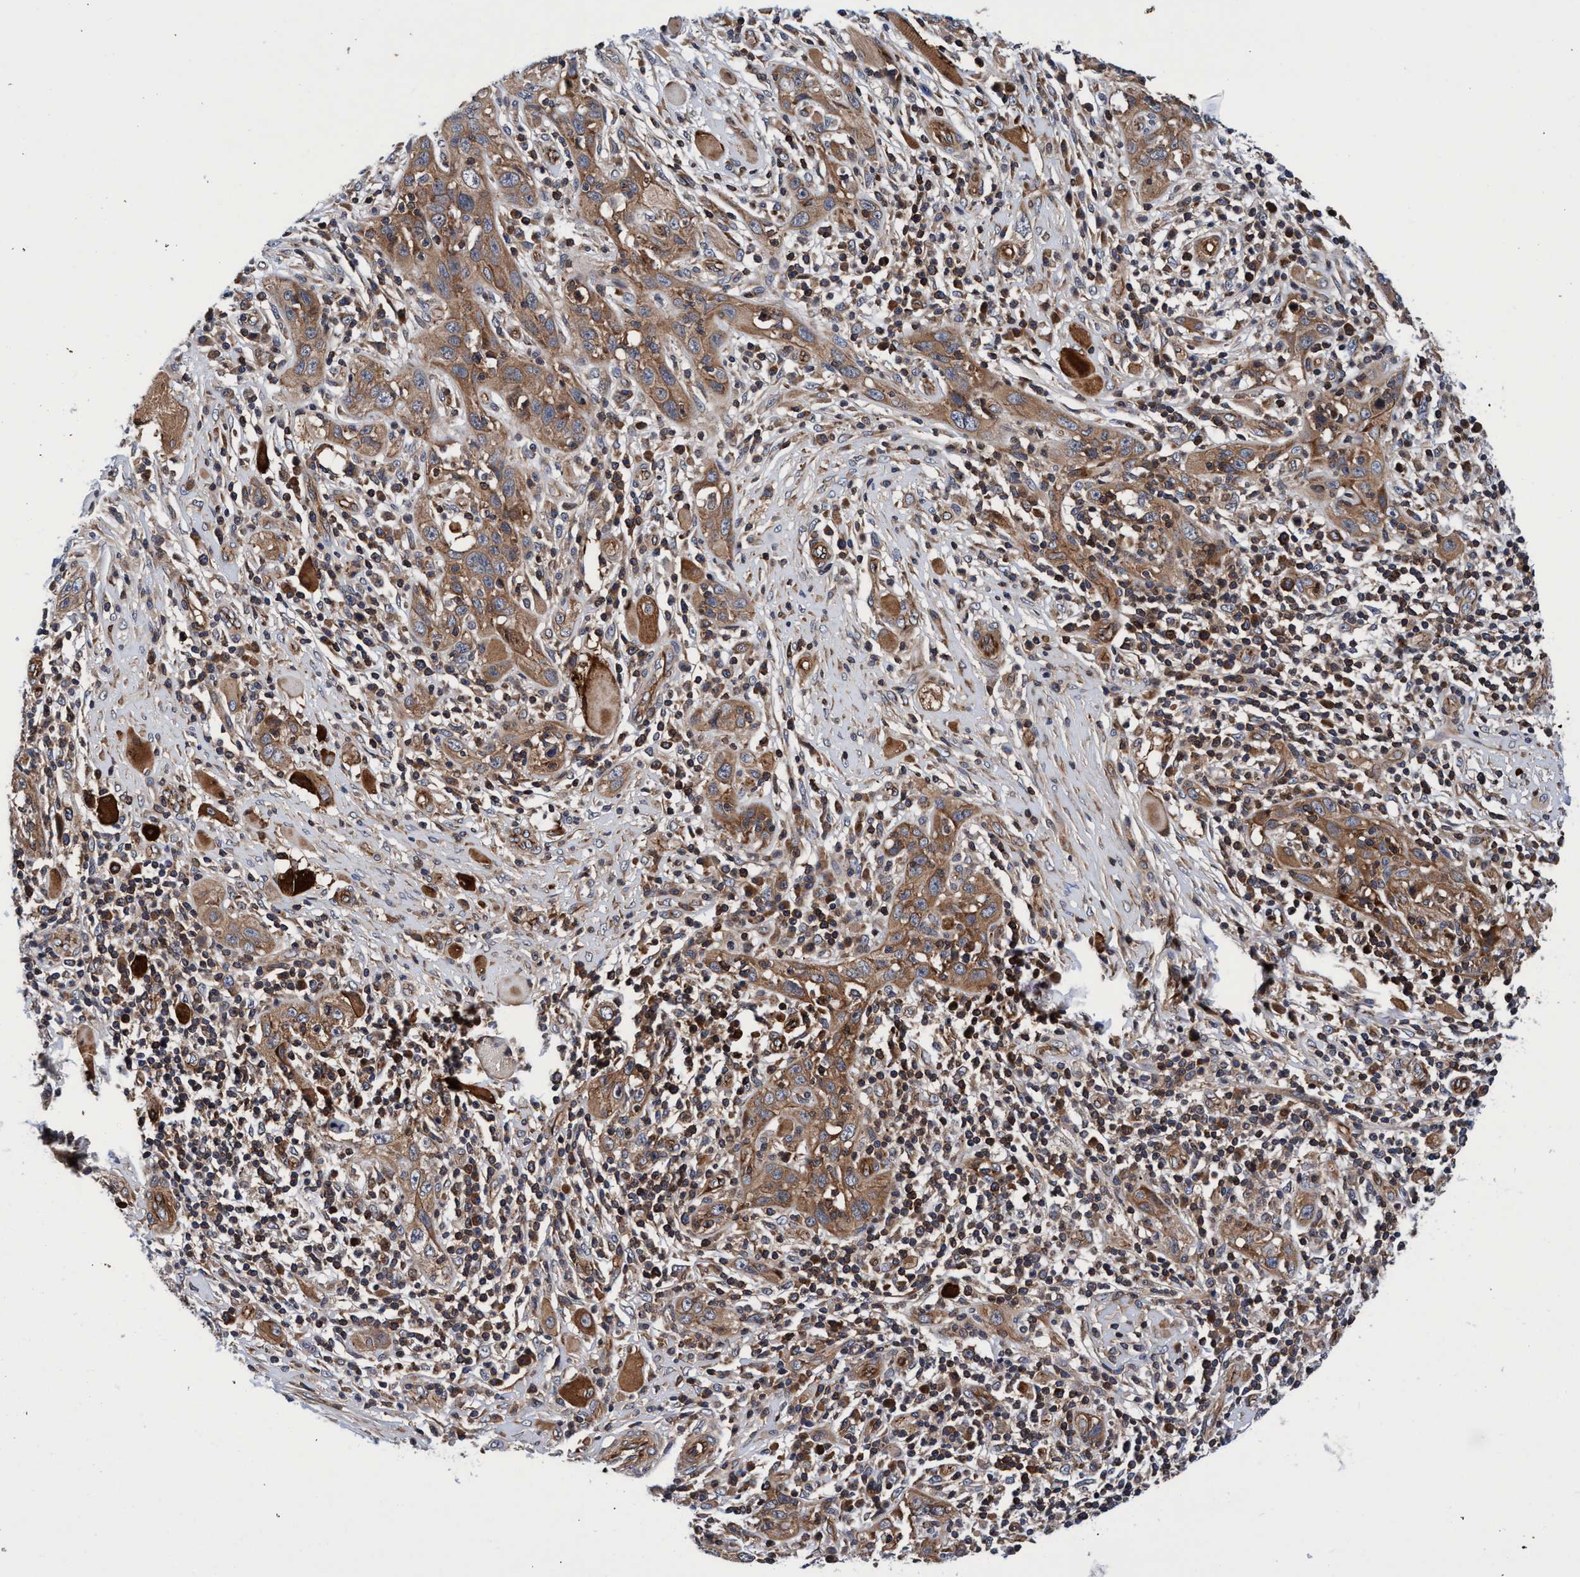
{"staining": {"intensity": "moderate", "quantity": ">75%", "location": "cytoplasmic/membranous"}, "tissue": "skin cancer", "cell_type": "Tumor cells", "image_type": "cancer", "snomed": [{"axis": "morphology", "description": "Squamous cell carcinoma, NOS"}, {"axis": "topography", "description": "Skin"}], "caption": "Skin squamous cell carcinoma stained with a brown dye shows moderate cytoplasmic/membranous positive staining in approximately >75% of tumor cells.", "gene": "MCM3AP", "patient": {"sex": "female", "age": 88}}